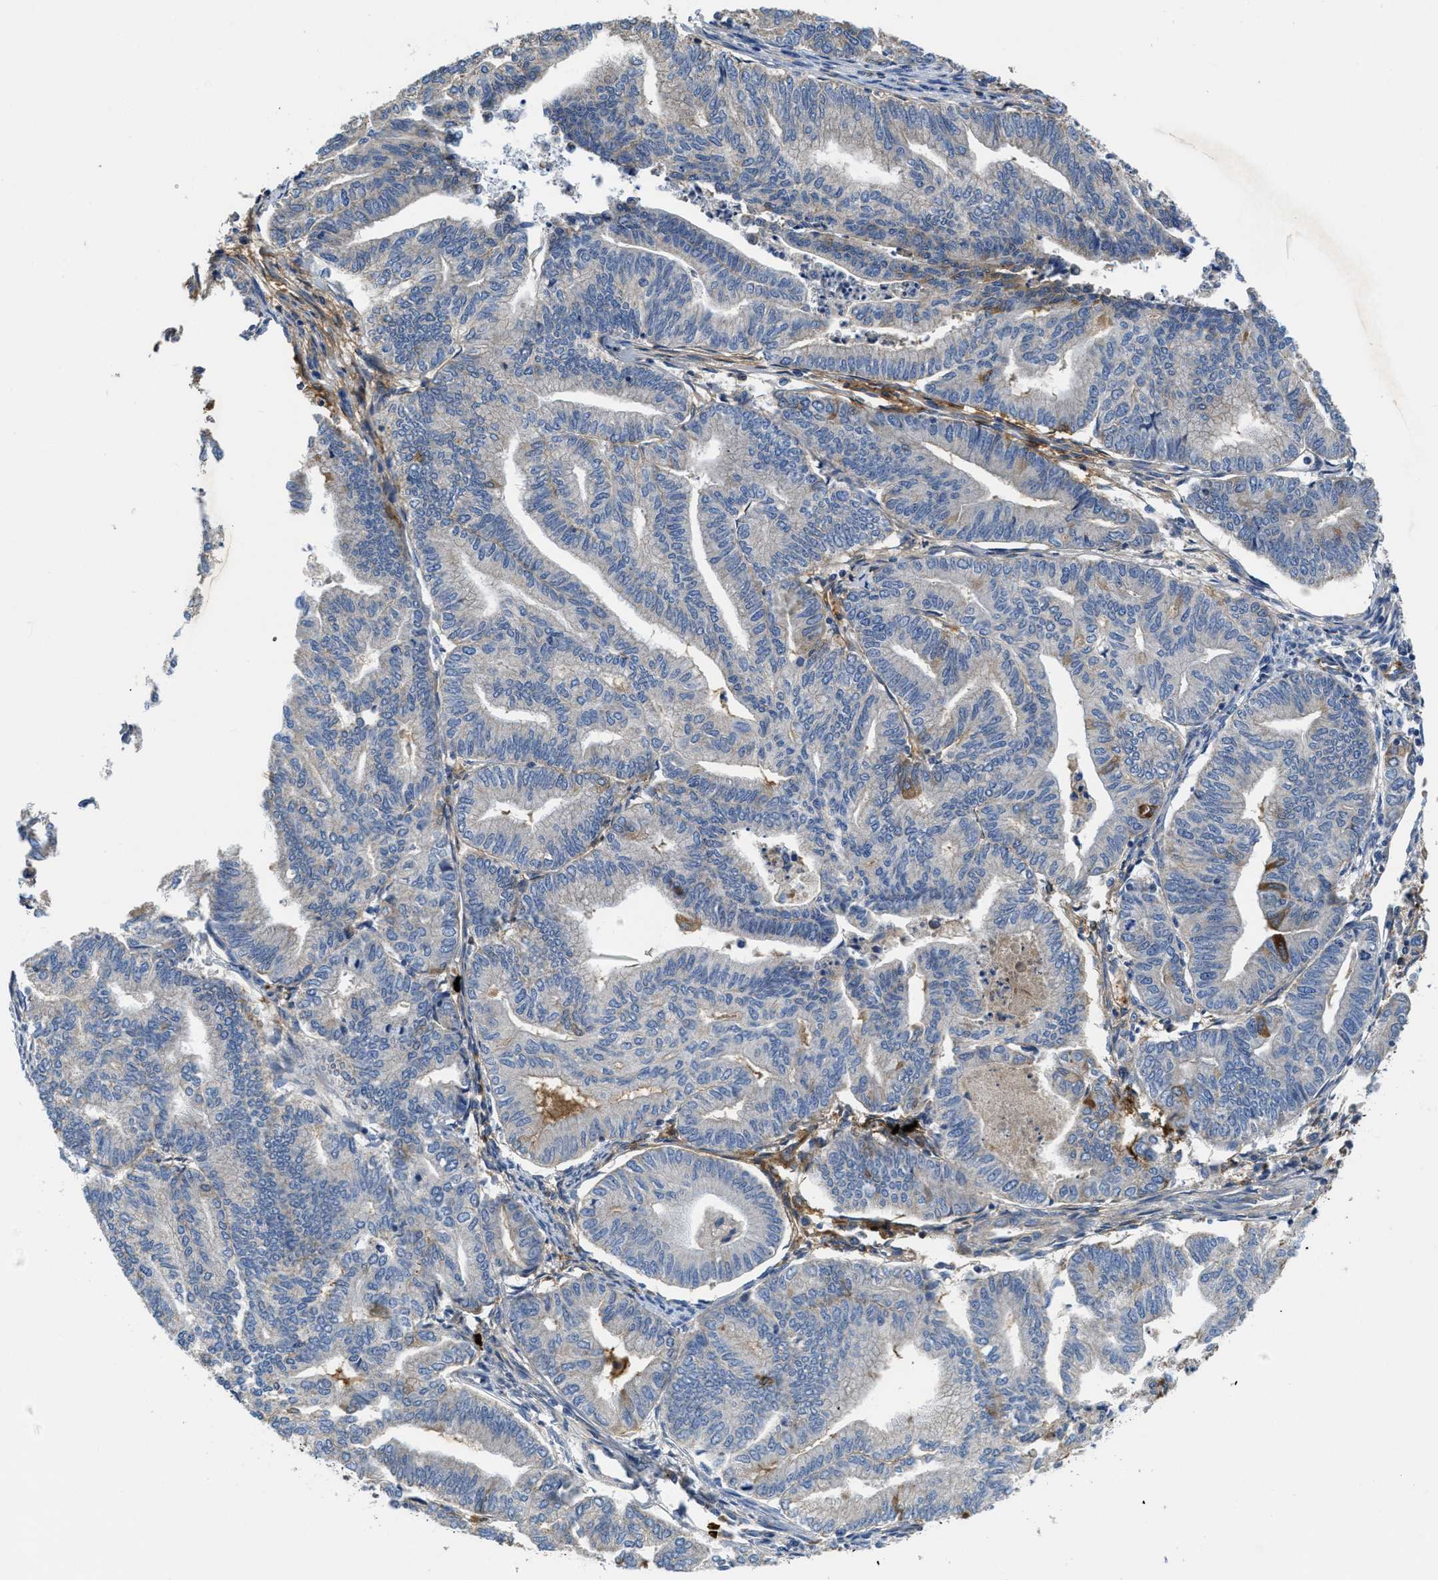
{"staining": {"intensity": "moderate", "quantity": "<25%", "location": "cytoplasmic/membranous"}, "tissue": "endometrial cancer", "cell_type": "Tumor cells", "image_type": "cancer", "snomed": [{"axis": "morphology", "description": "Adenocarcinoma, NOS"}, {"axis": "topography", "description": "Endometrium"}], "caption": "Adenocarcinoma (endometrial) stained with IHC exhibits moderate cytoplasmic/membranous positivity in approximately <25% of tumor cells.", "gene": "GALK1", "patient": {"sex": "female", "age": 79}}